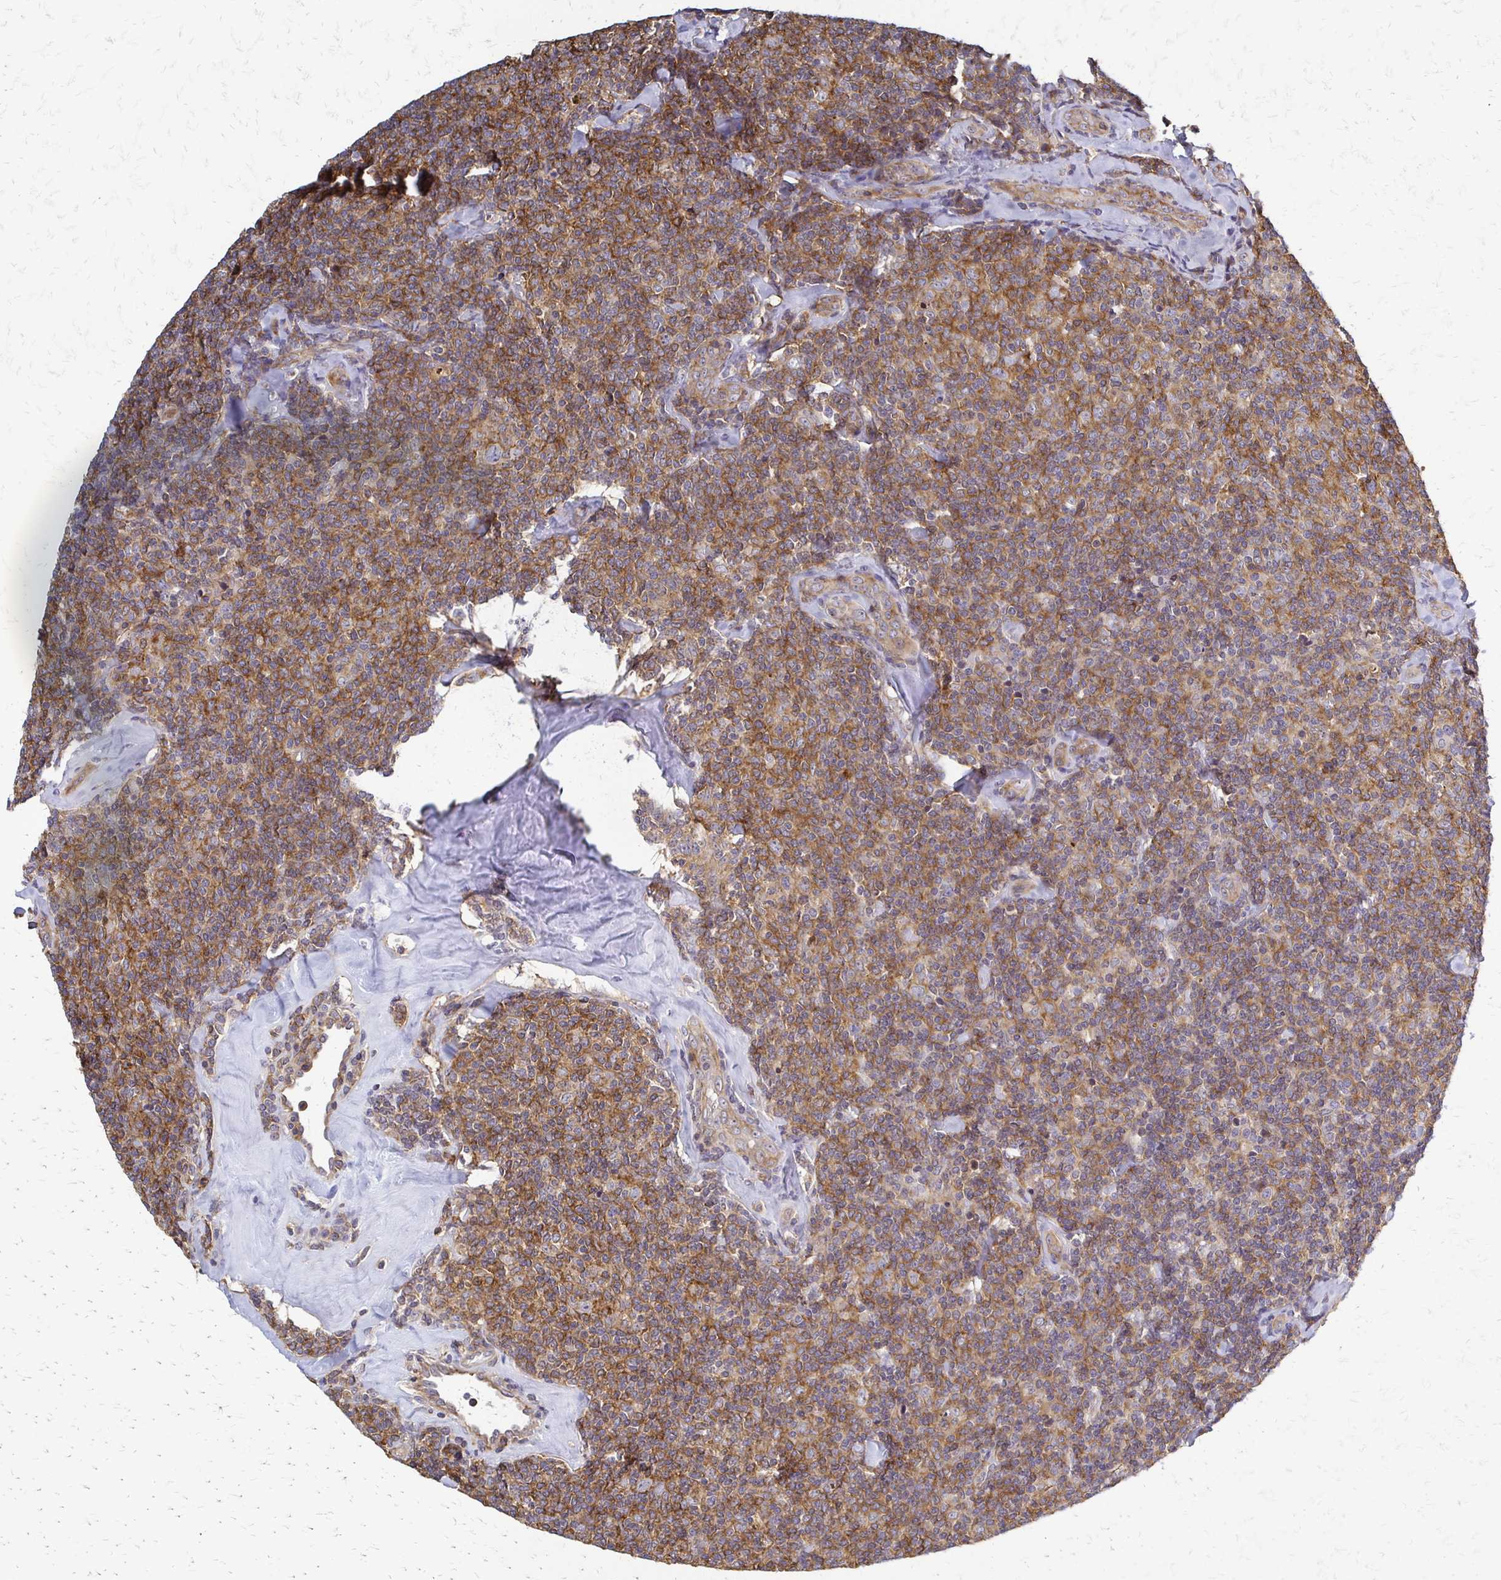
{"staining": {"intensity": "moderate", "quantity": ">75%", "location": "cytoplasmic/membranous"}, "tissue": "lymphoma", "cell_type": "Tumor cells", "image_type": "cancer", "snomed": [{"axis": "morphology", "description": "Malignant lymphoma, non-Hodgkin's type, Low grade"}, {"axis": "topography", "description": "Lymph node"}], "caption": "Human lymphoma stained with a brown dye demonstrates moderate cytoplasmic/membranous positive expression in about >75% of tumor cells.", "gene": "SLC9A9", "patient": {"sex": "female", "age": 56}}